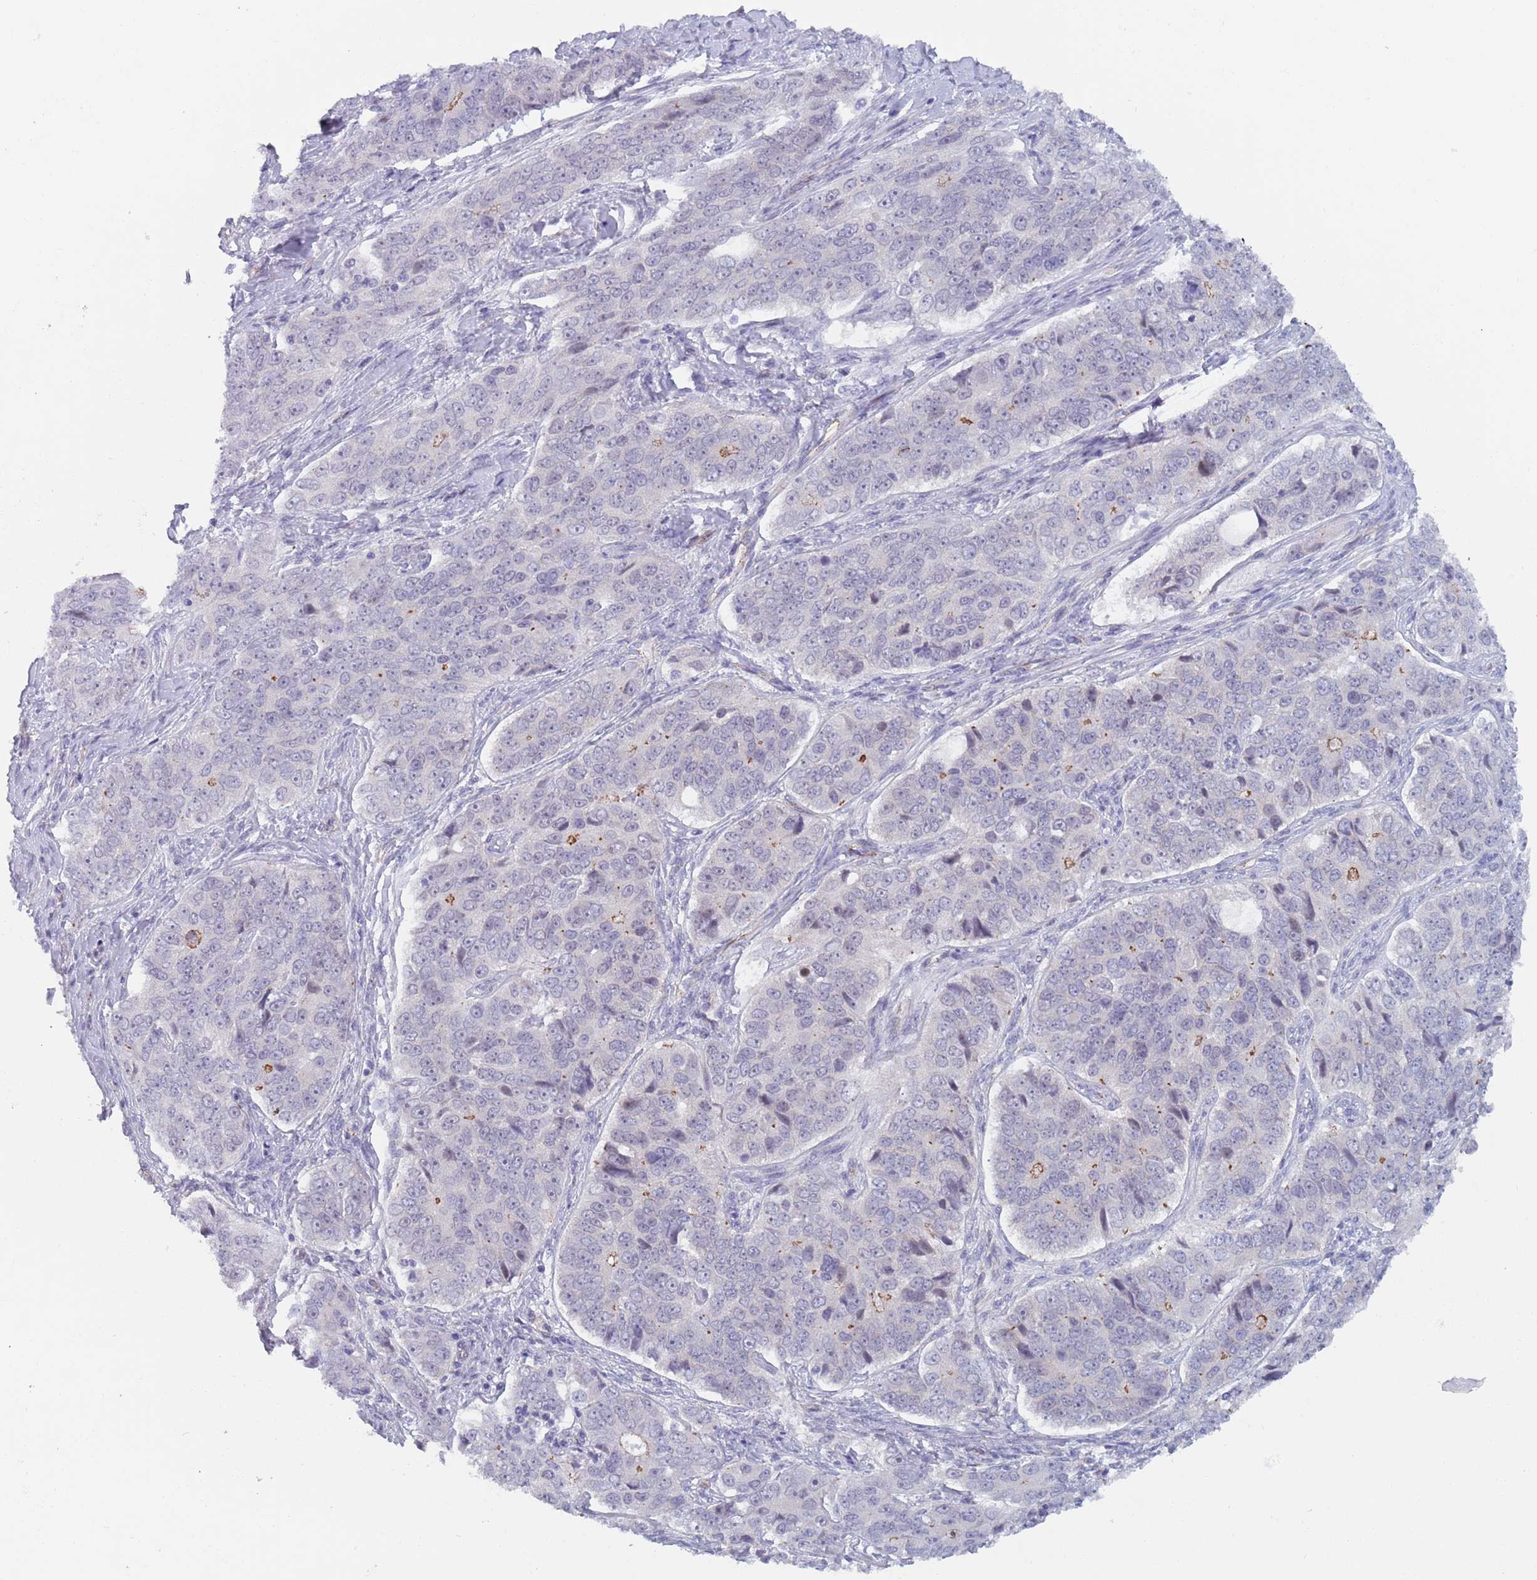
{"staining": {"intensity": "negative", "quantity": "none", "location": "none"}, "tissue": "ovarian cancer", "cell_type": "Tumor cells", "image_type": "cancer", "snomed": [{"axis": "morphology", "description": "Carcinoma, endometroid"}, {"axis": "topography", "description": "Ovary"}], "caption": "Tumor cells show no significant protein expression in ovarian endometroid carcinoma.", "gene": "OR5A2", "patient": {"sex": "female", "age": 51}}